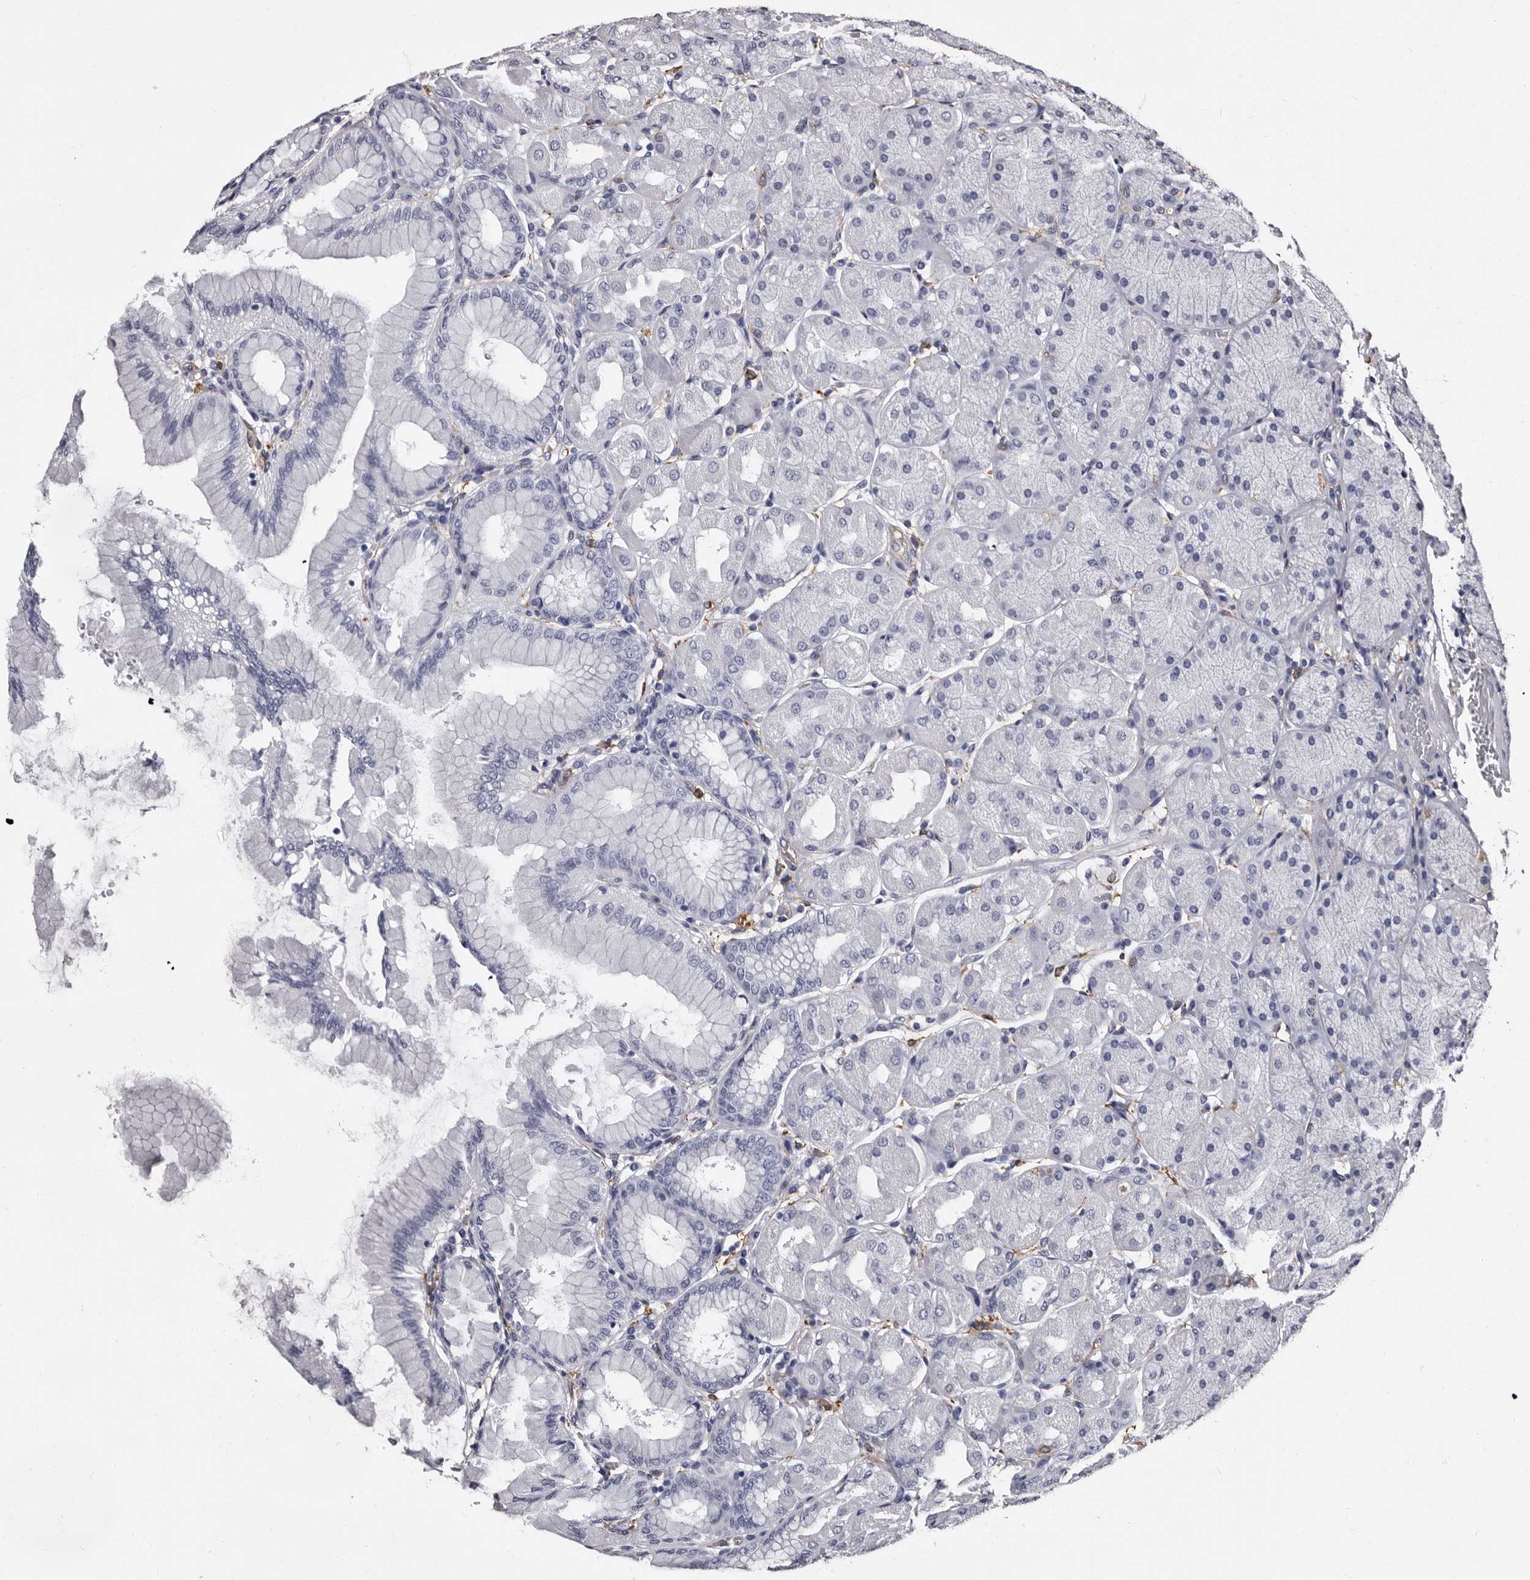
{"staining": {"intensity": "negative", "quantity": "none", "location": "none"}, "tissue": "stomach", "cell_type": "Glandular cells", "image_type": "normal", "snomed": [{"axis": "morphology", "description": "Normal tissue, NOS"}, {"axis": "topography", "description": "Stomach, upper"}], "caption": "The micrograph demonstrates no staining of glandular cells in benign stomach.", "gene": "EPB41L3", "patient": {"sex": "female", "age": 56}}